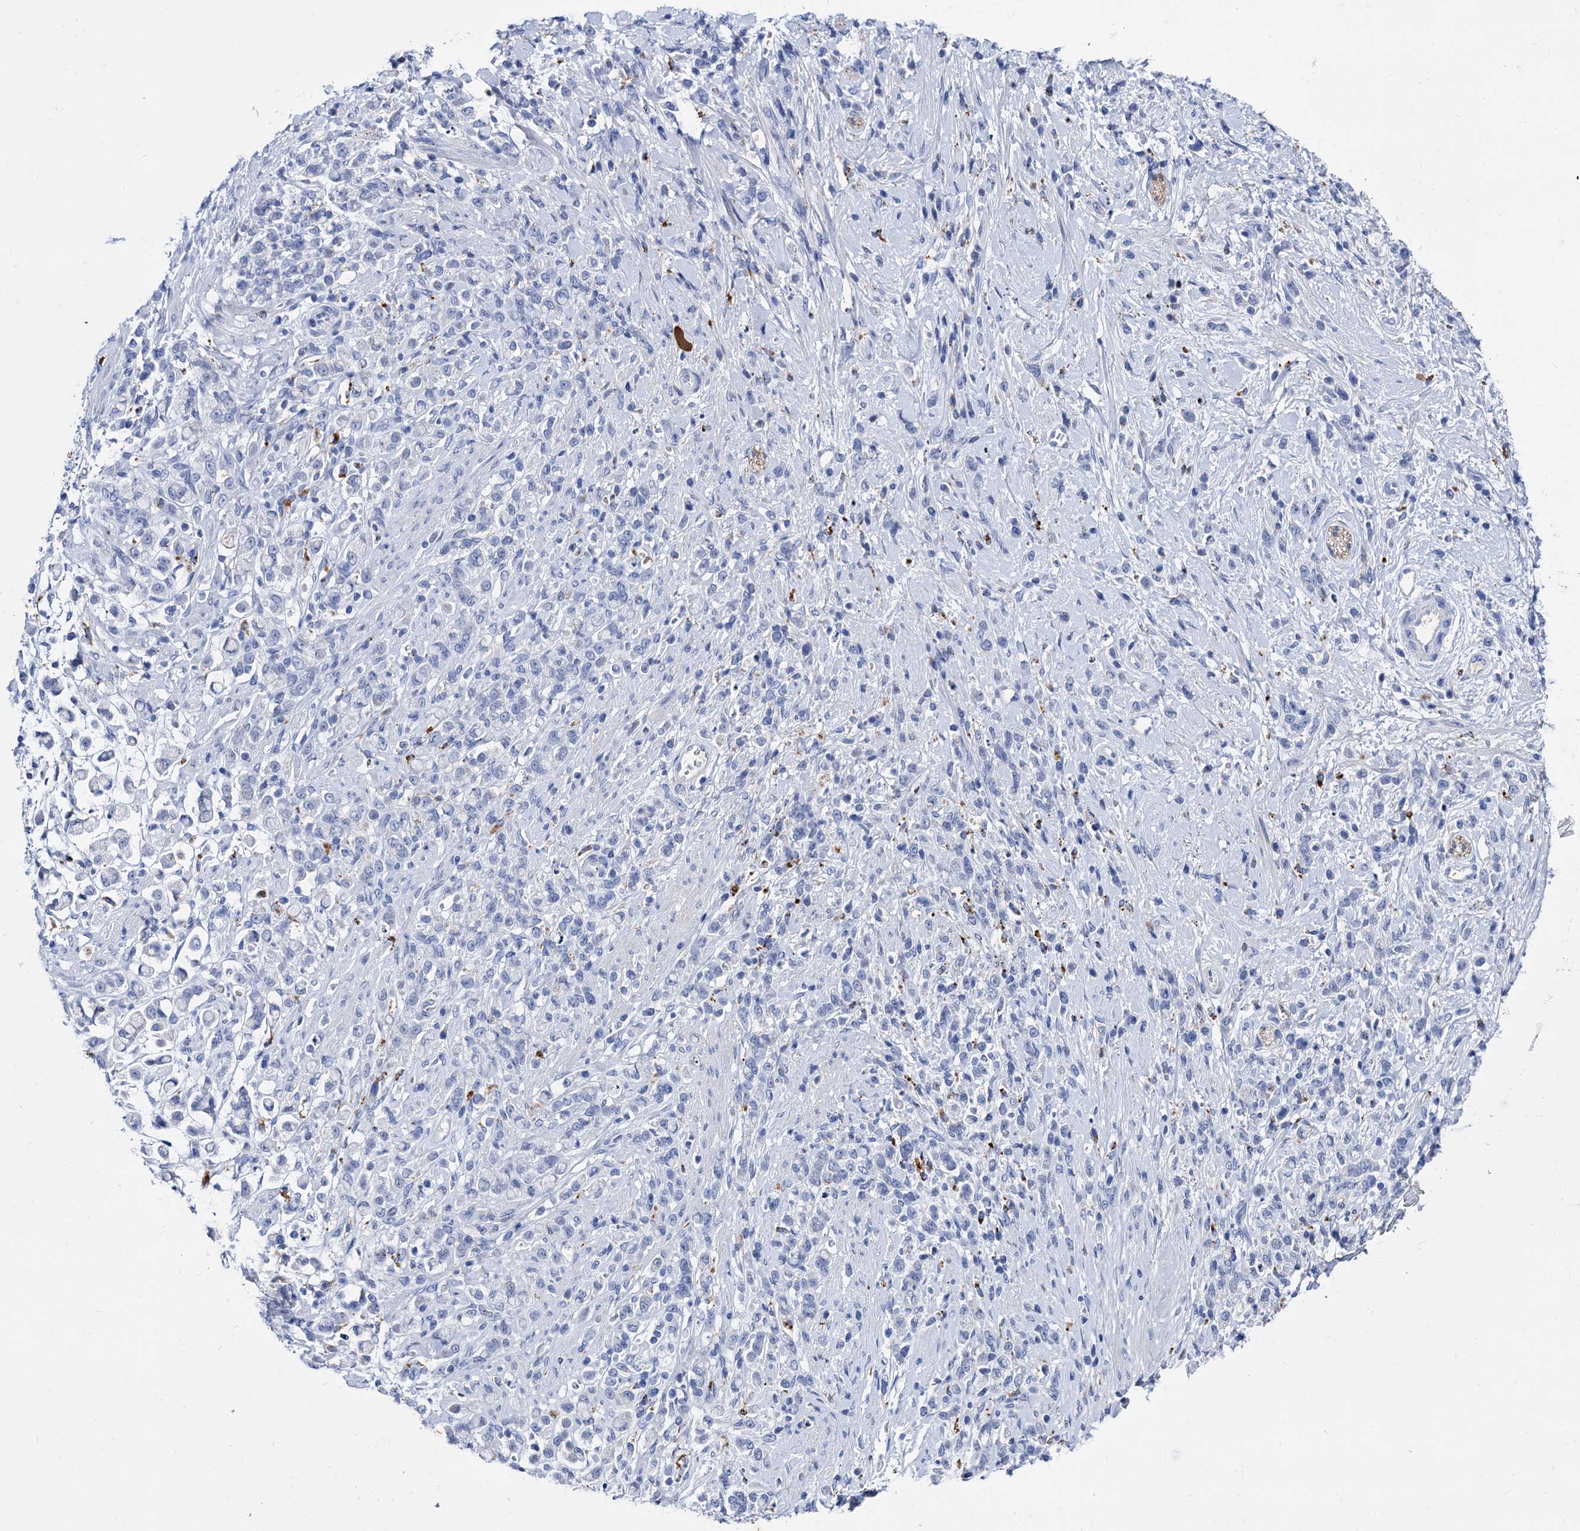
{"staining": {"intensity": "negative", "quantity": "none", "location": "none"}, "tissue": "stomach cancer", "cell_type": "Tumor cells", "image_type": "cancer", "snomed": [{"axis": "morphology", "description": "Adenocarcinoma, NOS"}, {"axis": "topography", "description": "Stomach"}], "caption": "Stomach cancer was stained to show a protein in brown. There is no significant positivity in tumor cells. (DAB (3,3'-diaminobenzidine) immunohistochemistry (IHC), high magnification).", "gene": "TMEM72", "patient": {"sex": "female", "age": 60}}